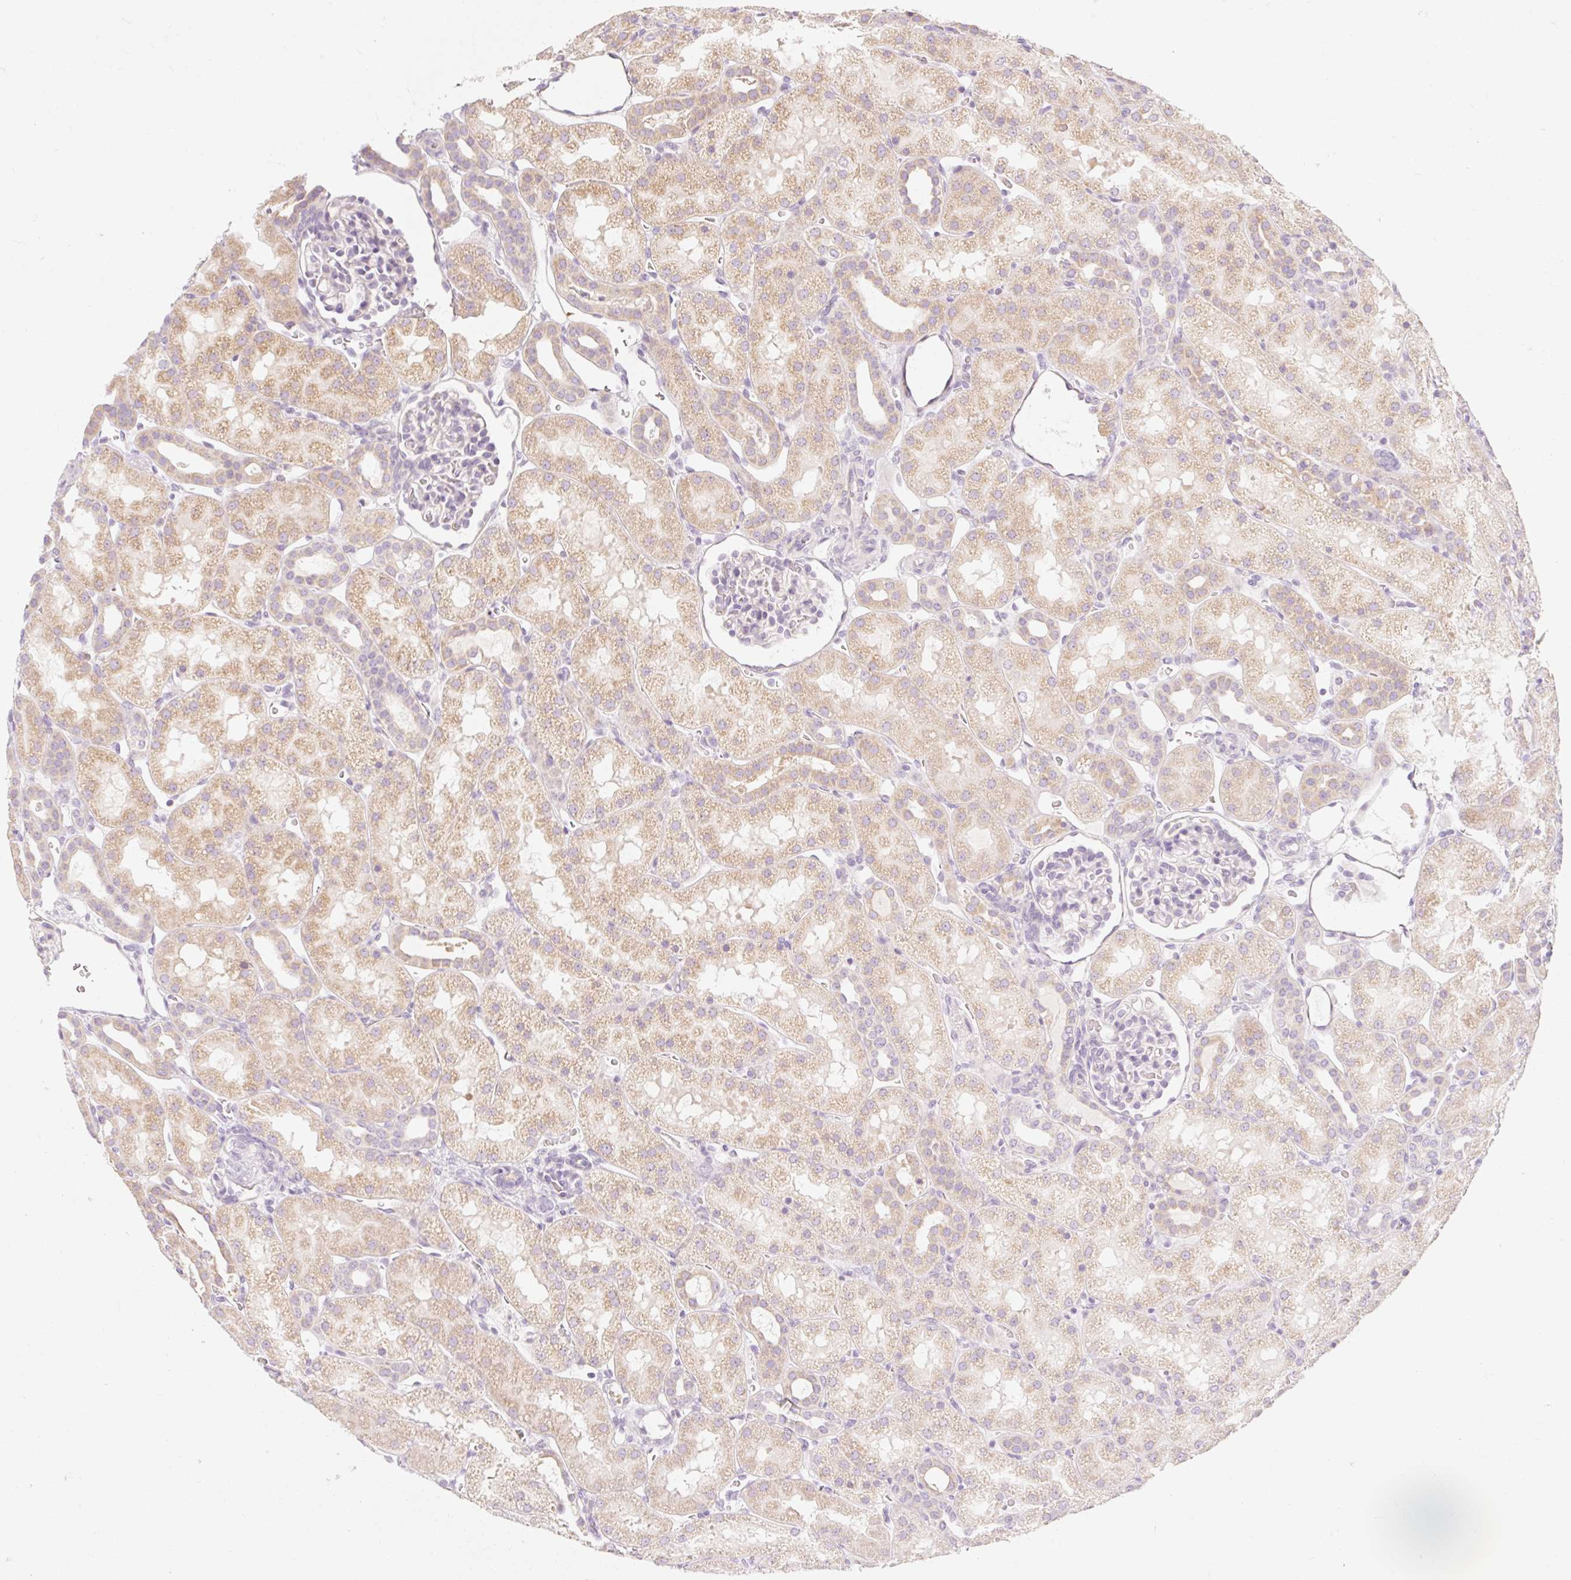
{"staining": {"intensity": "negative", "quantity": "none", "location": "none"}, "tissue": "kidney", "cell_type": "Cells in glomeruli", "image_type": "normal", "snomed": [{"axis": "morphology", "description": "Normal tissue, NOS"}, {"axis": "topography", "description": "Kidney"}], "caption": "A high-resolution micrograph shows immunohistochemistry staining of unremarkable kidney, which demonstrates no significant staining in cells in glomeruli. (DAB immunohistochemistry (IHC) visualized using brightfield microscopy, high magnification).", "gene": "MYO1D", "patient": {"sex": "male", "age": 2}}